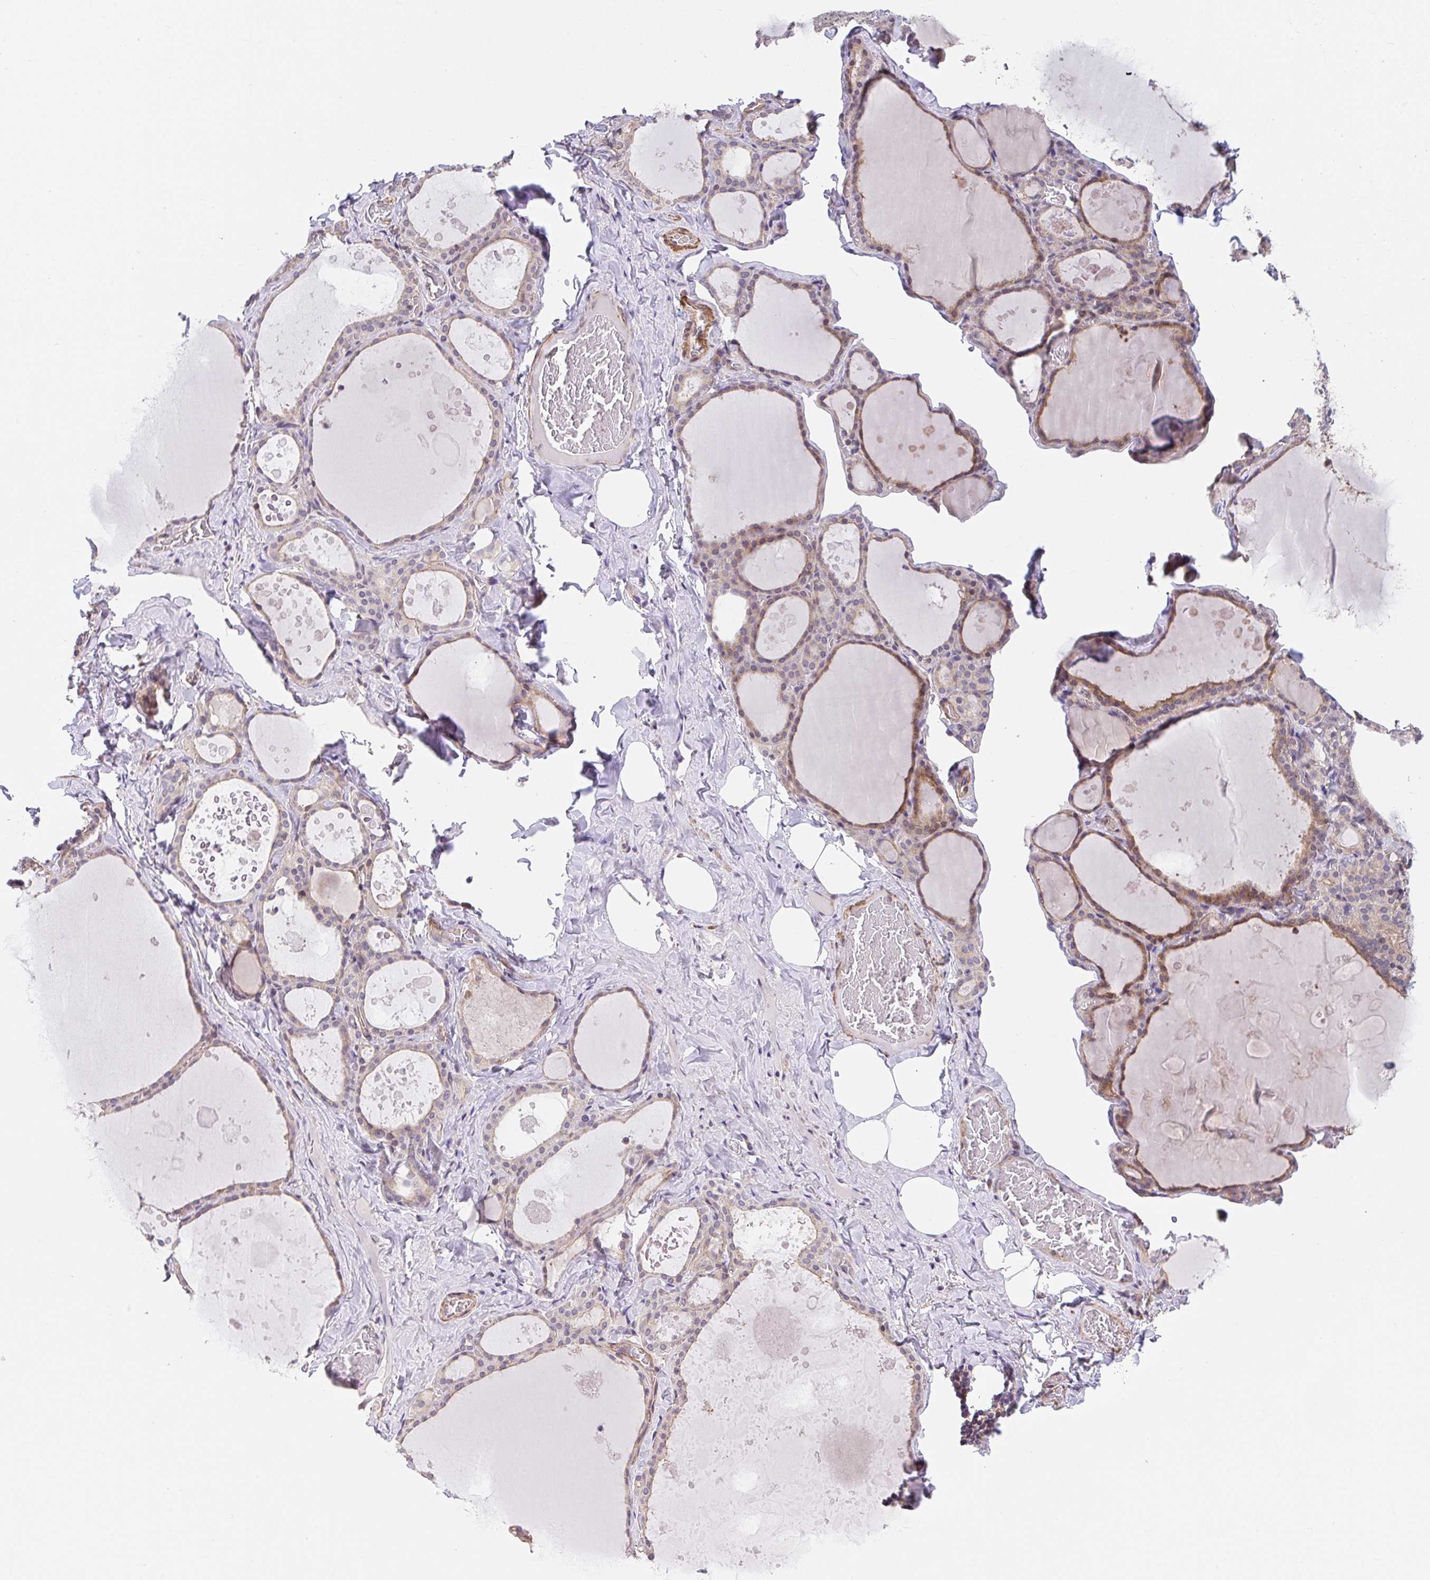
{"staining": {"intensity": "weak", "quantity": ">75%", "location": "cytoplasmic/membranous"}, "tissue": "thyroid gland", "cell_type": "Glandular cells", "image_type": "normal", "snomed": [{"axis": "morphology", "description": "Normal tissue, NOS"}, {"axis": "topography", "description": "Thyroid gland"}], "caption": "This micrograph demonstrates immunohistochemistry (IHC) staining of benign human thyroid gland, with low weak cytoplasmic/membranous staining in approximately >75% of glandular cells.", "gene": "ZNF696", "patient": {"sex": "male", "age": 56}}